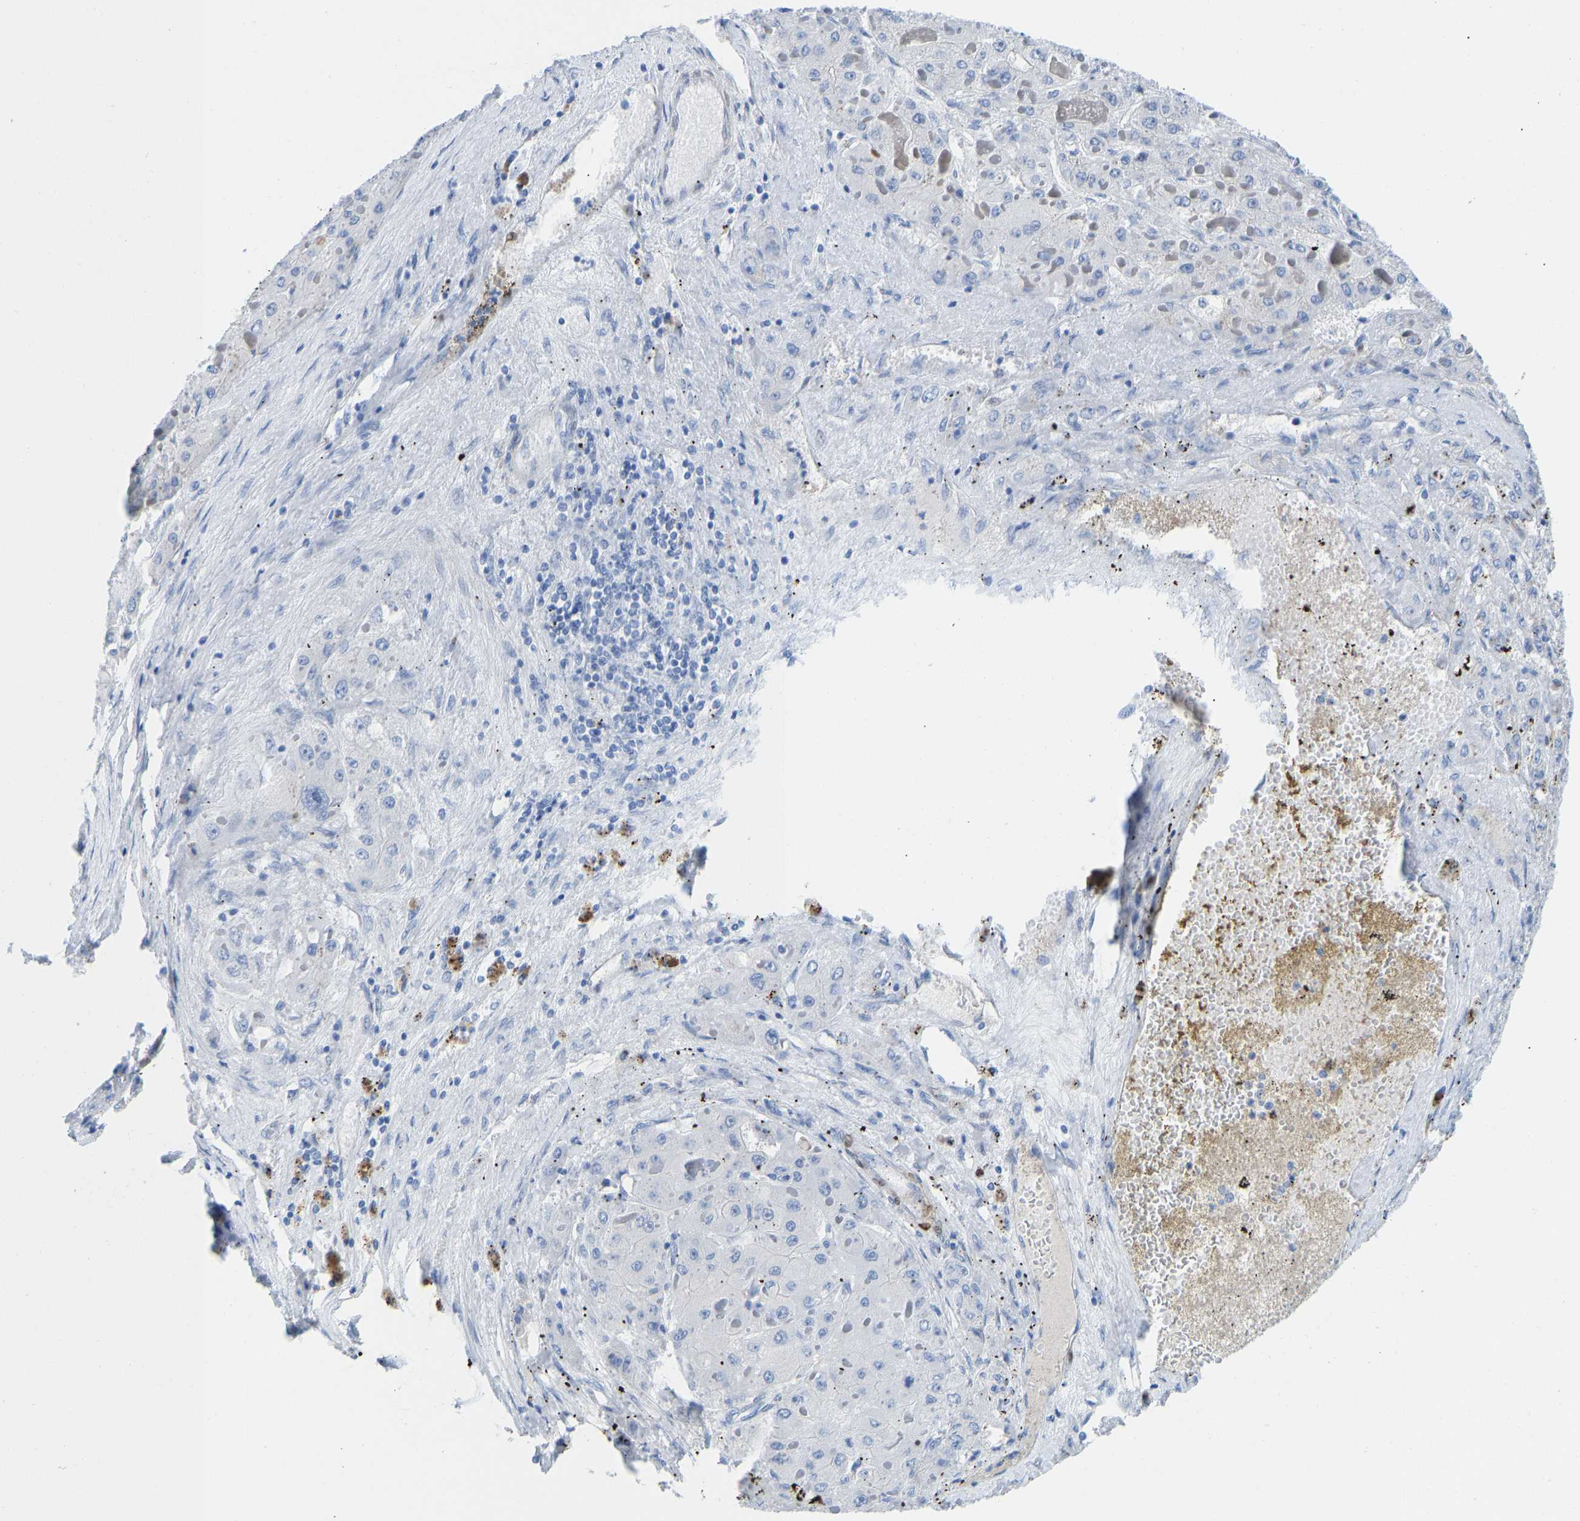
{"staining": {"intensity": "negative", "quantity": "none", "location": "none"}, "tissue": "liver cancer", "cell_type": "Tumor cells", "image_type": "cancer", "snomed": [{"axis": "morphology", "description": "Carcinoma, Hepatocellular, NOS"}, {"axis": "topography", "description": "Liver"}], "caption": "Tumor cells show no significant expression in liver cancer (hepatocellular carcinoma).", "gene": "NKAIN3", "patient": {"sex": "female", "age": 73}}